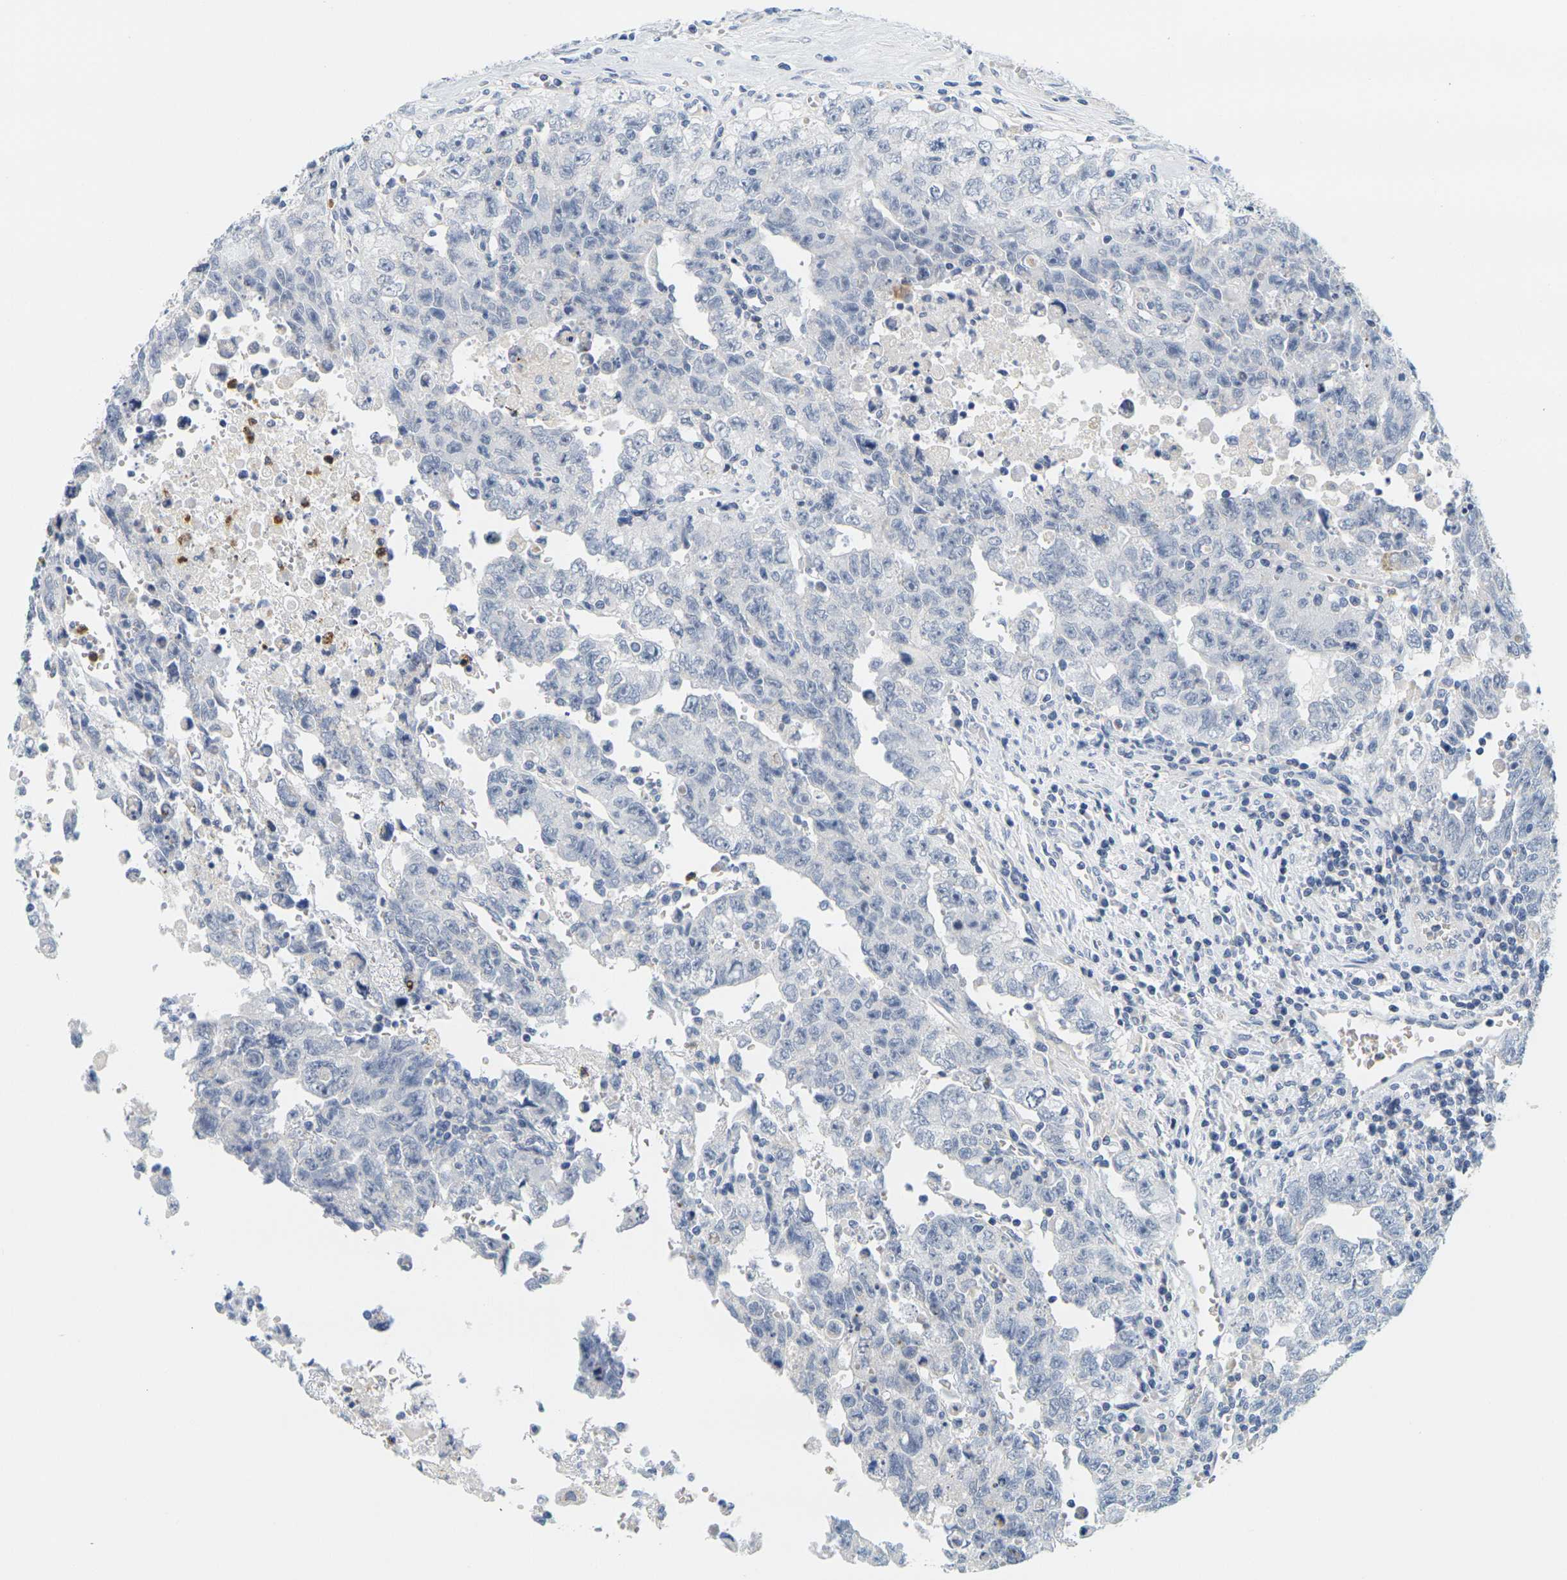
{"staining": {"intensity": "negative", "quantity": "none", "location": "none"}, "tissue": "testis cancer", "cell_type": "Tumor cells", "image_type": "cancer", "snomed": [{"axis": "morphology", "description": "Carcinoma, Embryonal, NOS"}, {"axis": "topography", "description": "Testis"}], "caption": "A high-resolution micrograph shows immunohistochemistry staining of testis embryonal carcinoma, which shows no significant expression in tumor cells. Brightfield microscopy of IHC stained with DAB (3,3'-diaminobenzidine) (brown) and hematoxylin (blue), captured at high magnification.", "gene": "KLK5", "patient": {"sex": "male", "age": 28}}